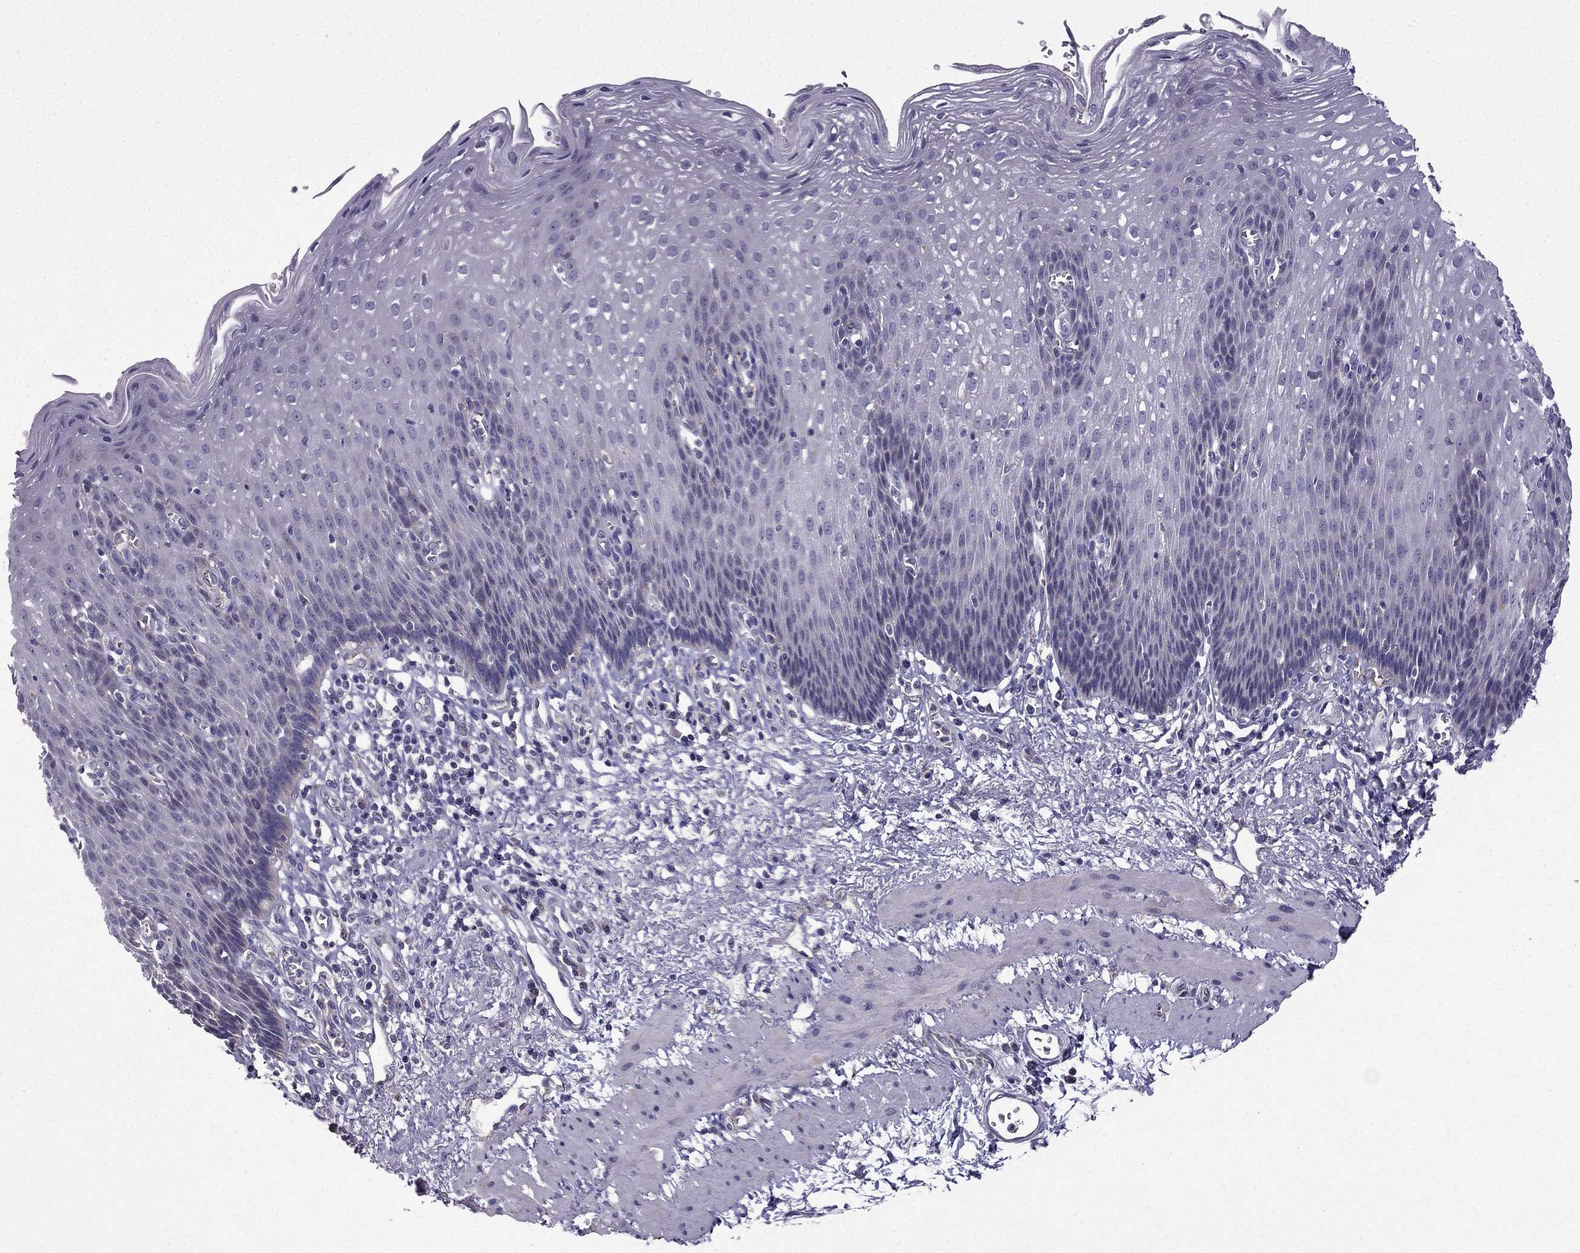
{"staining": {"intensity": "negative", "quantity": "none", "location": "none"}, "tissue": "esophagus", "cell_type": "Squamous epithelial cells", "image_type": "normal", "snomed": [{"axis": "morphology", "description": "Normal tissue, NOS"}, {"axis": "topography", "description": "Esophagus"}], "caption": "The IHC photomicrograph has no significant expression in squamous epithelial cells of esophagus. The staining is performed using DAB brown chromogen with nuclei counter-stained in using hematoxylin.", "gene": "SLC6A2", "patient": {"sex": "male", "age": 57}}